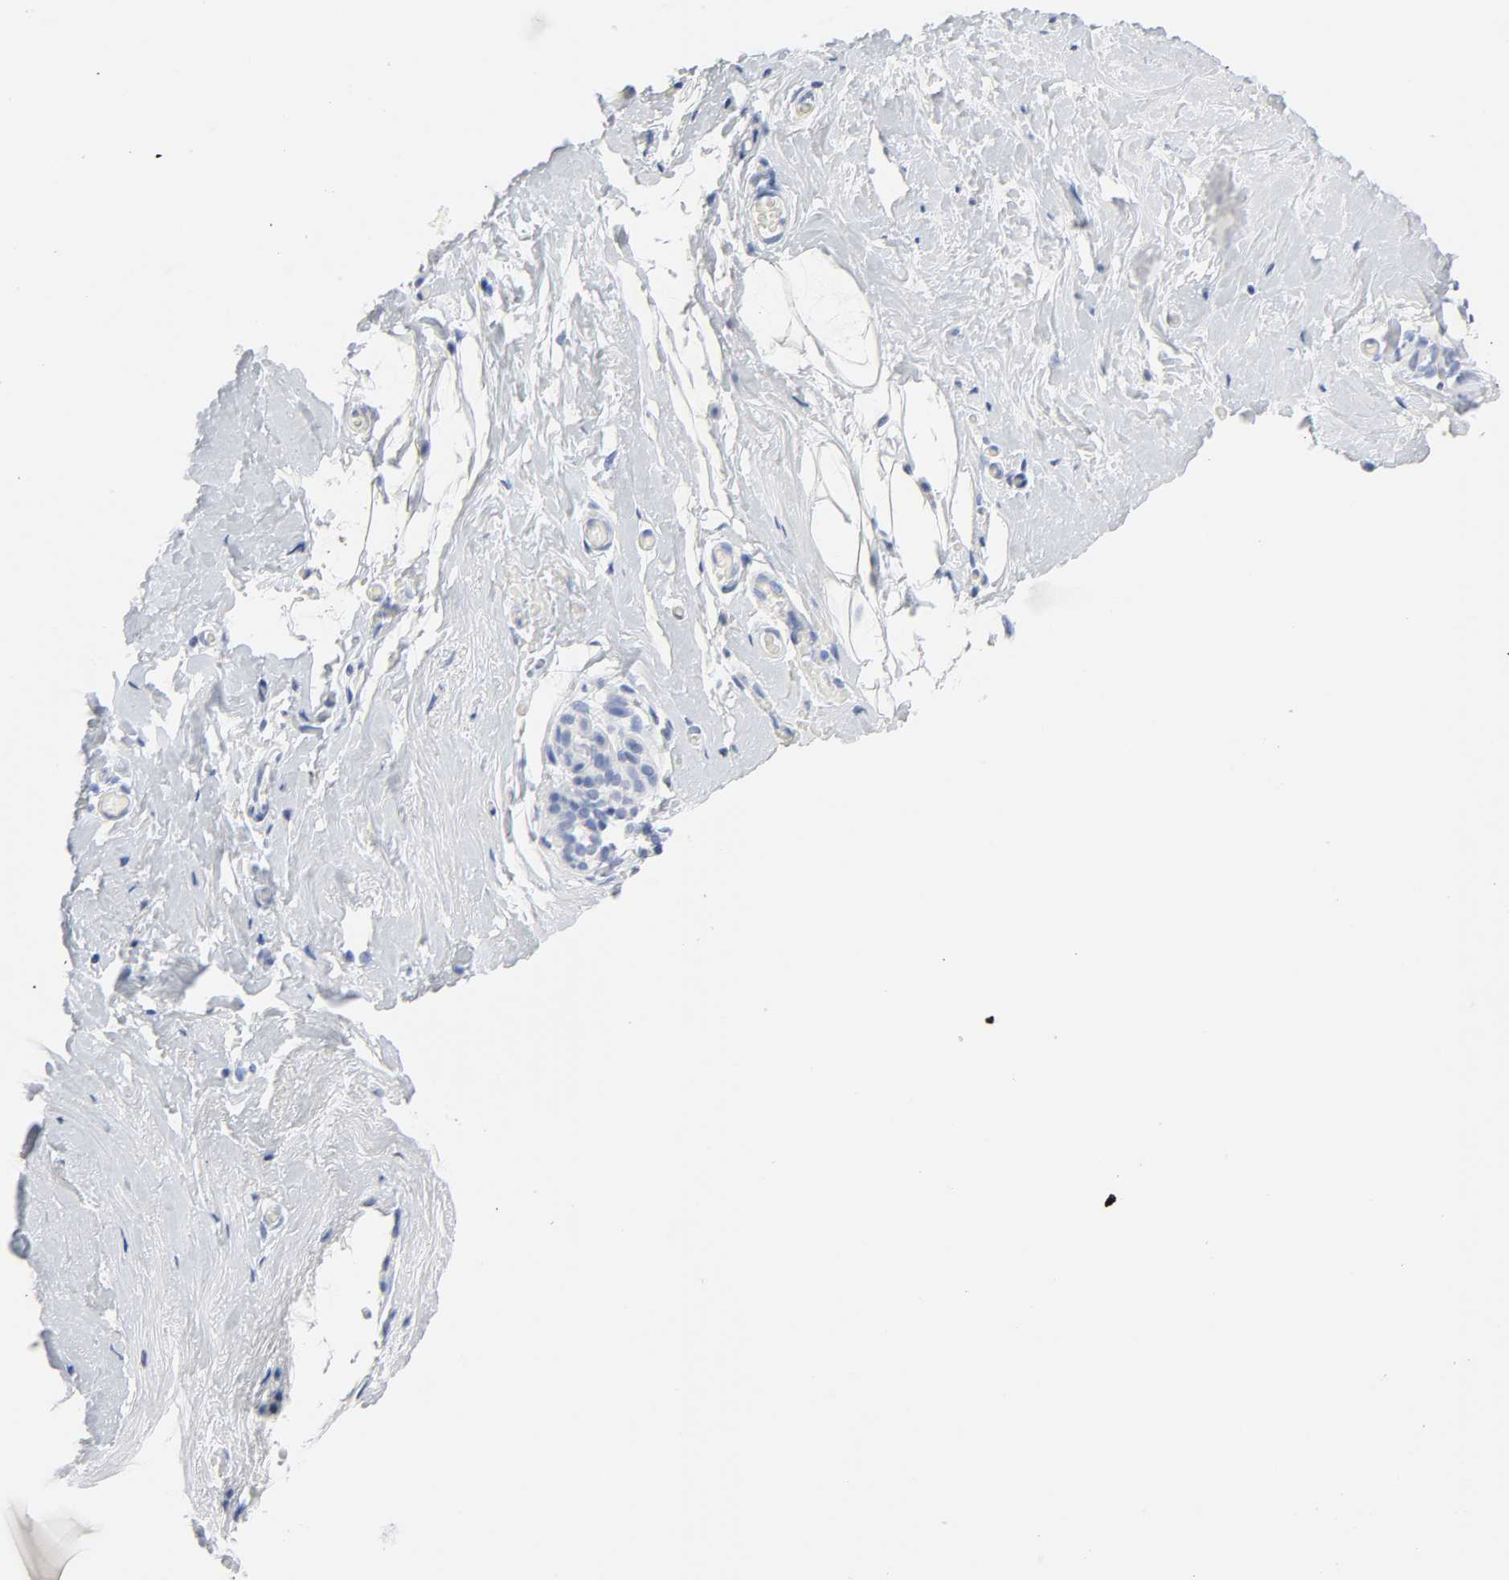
{"staining": {"intensity": "negative", "quantity": "none", "location": "none"}, "tissue": "breast", "cell_type": "Adipocytes", "image_type": "normal", "snomed": [{"axis": "morphology", "description": "Normal tissue, NOS"}, {"axis": "topography", "description": "Breast"}], "caption": "This is an IHC micrograph of normal breast. There is no expression in adipocytes.", "gene": "ACP3", "patient": {"sex": "female", "age": 75}}